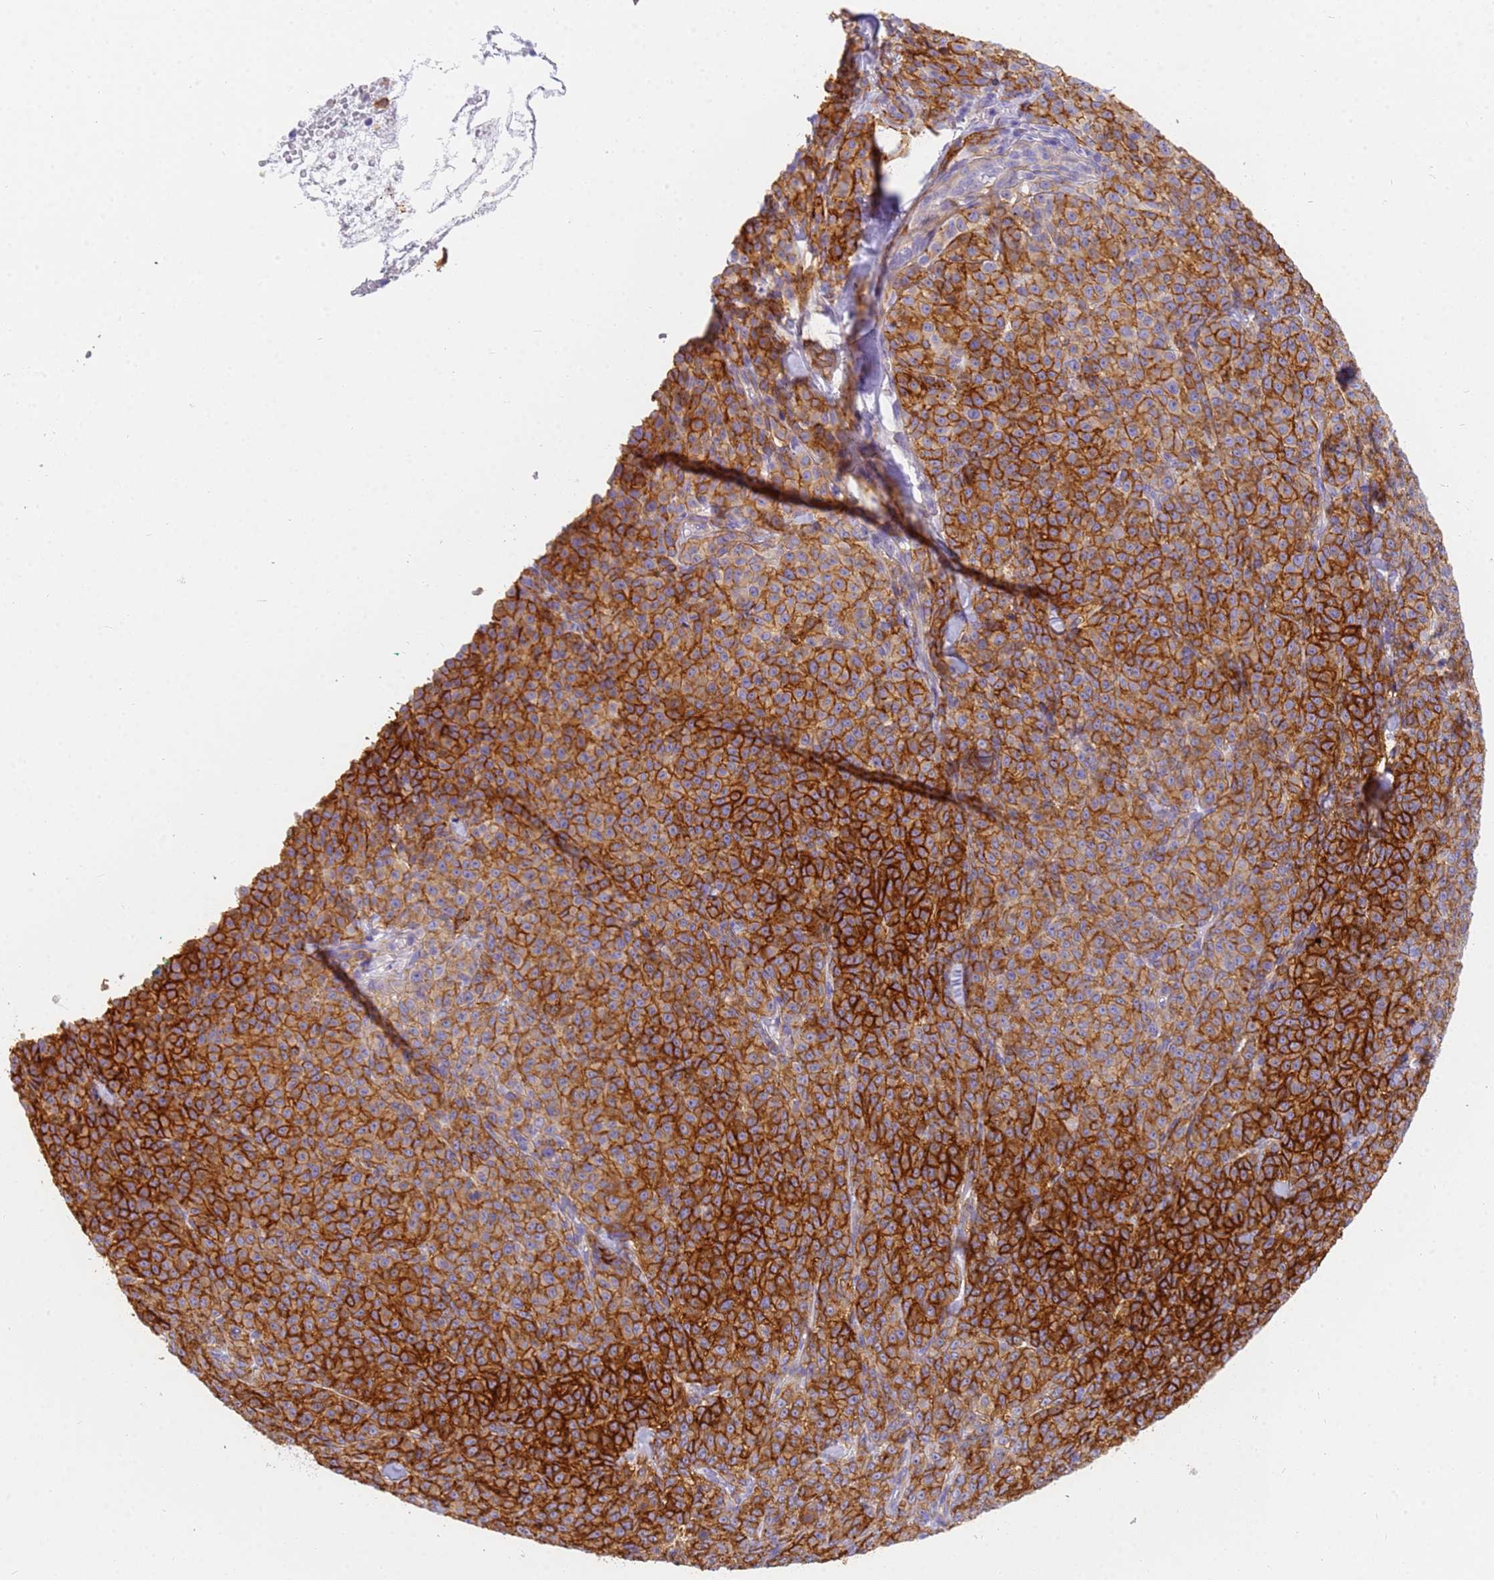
{"staining": {"intensity": "strong", "quantity": ">75%", "location": "cytoplasmic/membranous"}, "tissue": "melanoma", "cell_type": "Tumor cells", "image_type": "cancer", "snomed": [{"axis": "morphology", "description": "Normal tissue, NOS"}, {"axis": "morphology", "description": "Malignant melanoma, NOS"}, {"axis": "topography", "description": "Skin"}], "caption": "Brown immunohistochemical staining in malignant melanoma demonstrates strong cytoplasmic/membranous positivity in approximately >75% of tumor cells. The staining was performed using DAB, with brown indicating positive protein expression. Nuclei are stained blue with hematoxylin.", "gene": "MVB12A", "patient": {"sex": "female", "age": 34}}